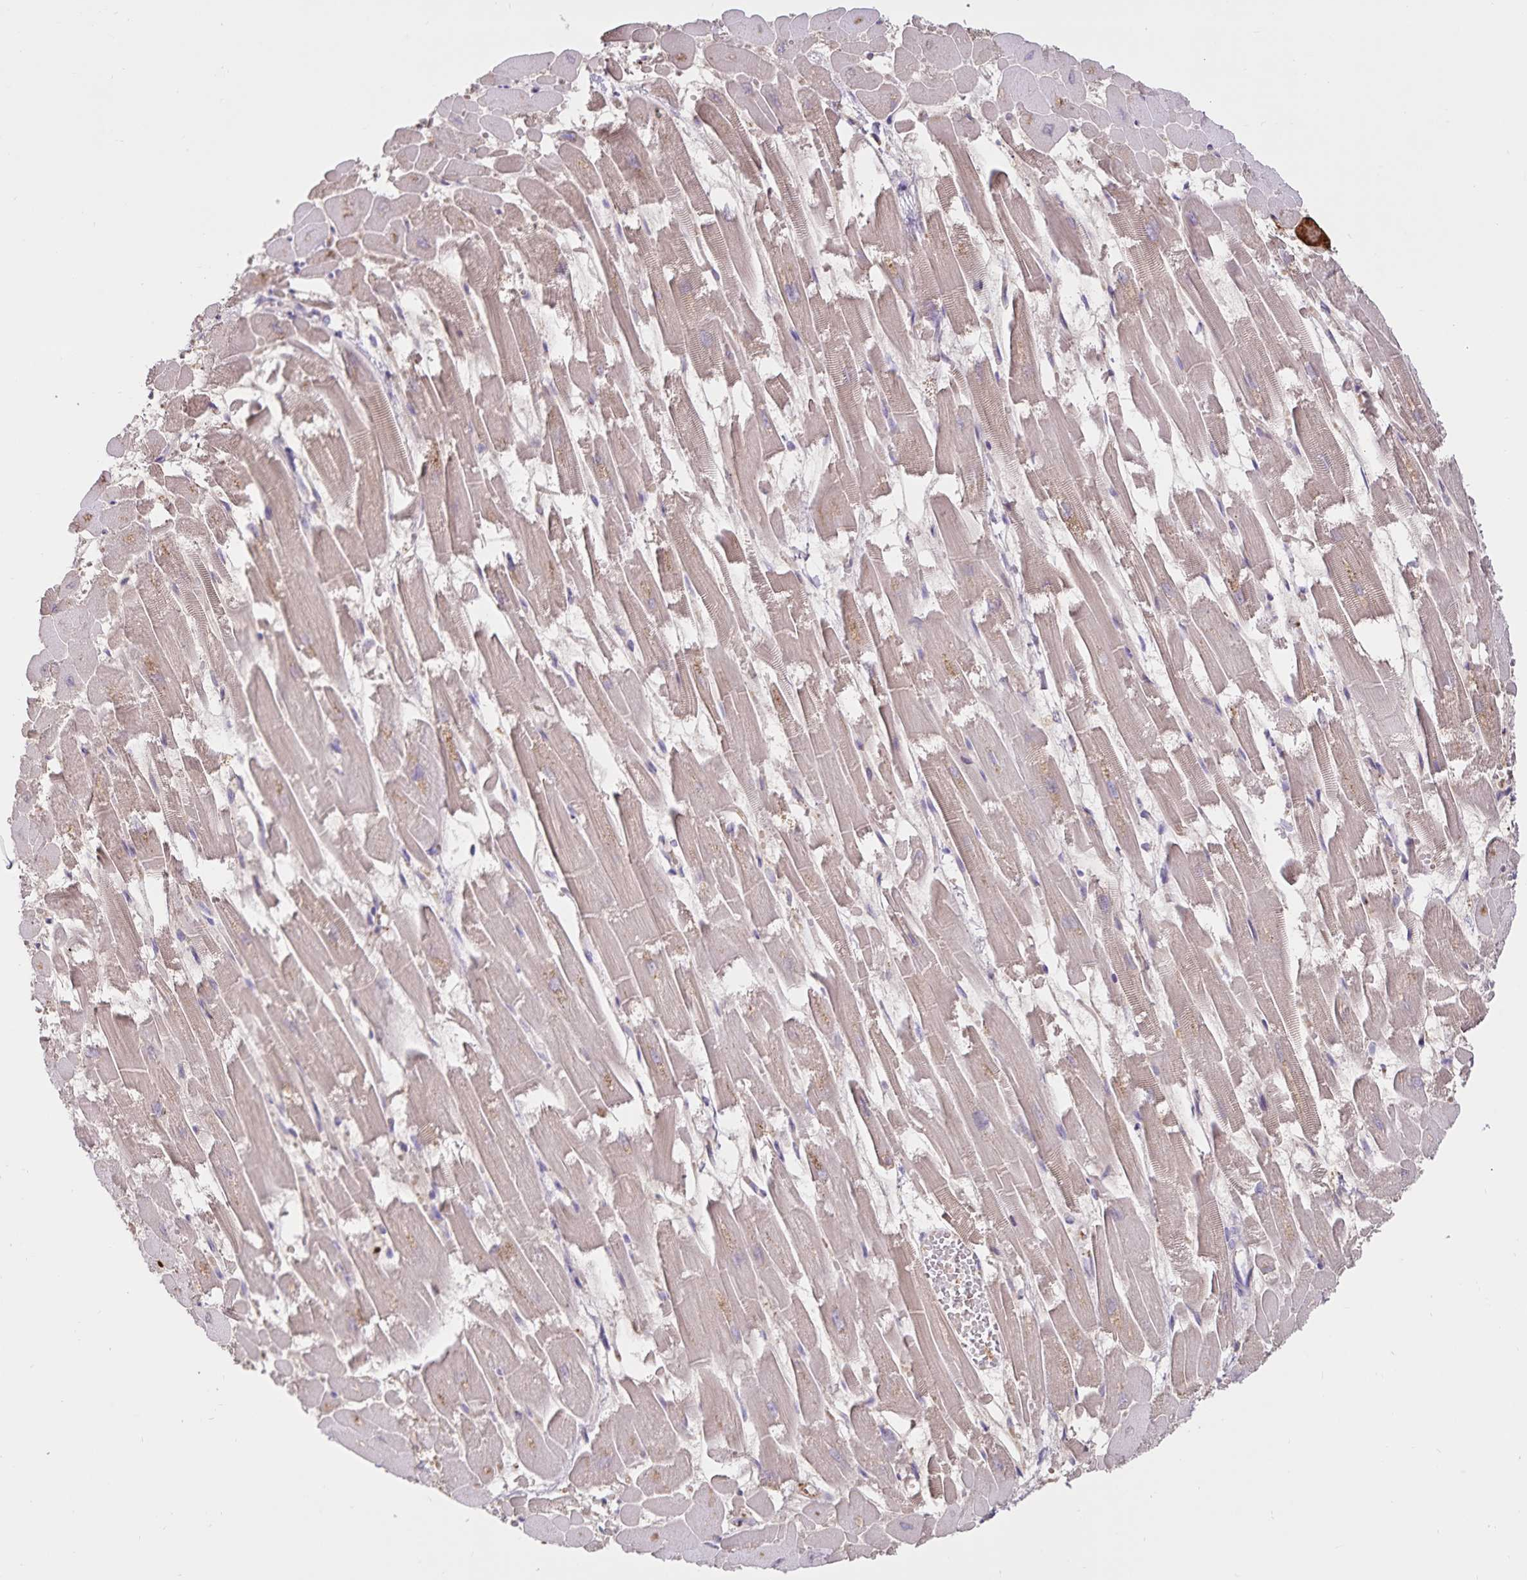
{"staining": {"intensity": "weak", "quantity": "25%-75%", "location": "cytoplasmic/membranous"}, "tissue": "heart muscle", "cell_type": "Cardiomyocytes", "image_type": "normal", "snomed": [{"axis": "morphology", "description": "Normal tissue, NOS"}, {"axis": "topography", "description": "Heart"}], "caption": "Weak cytoplasmic/membranous staining is appreciated in approximately 25%-75% of cardiomyocytes in unremarkable heart muscle.", "gene": "FGG", "patient": {"sex": "female", "age": 52}}